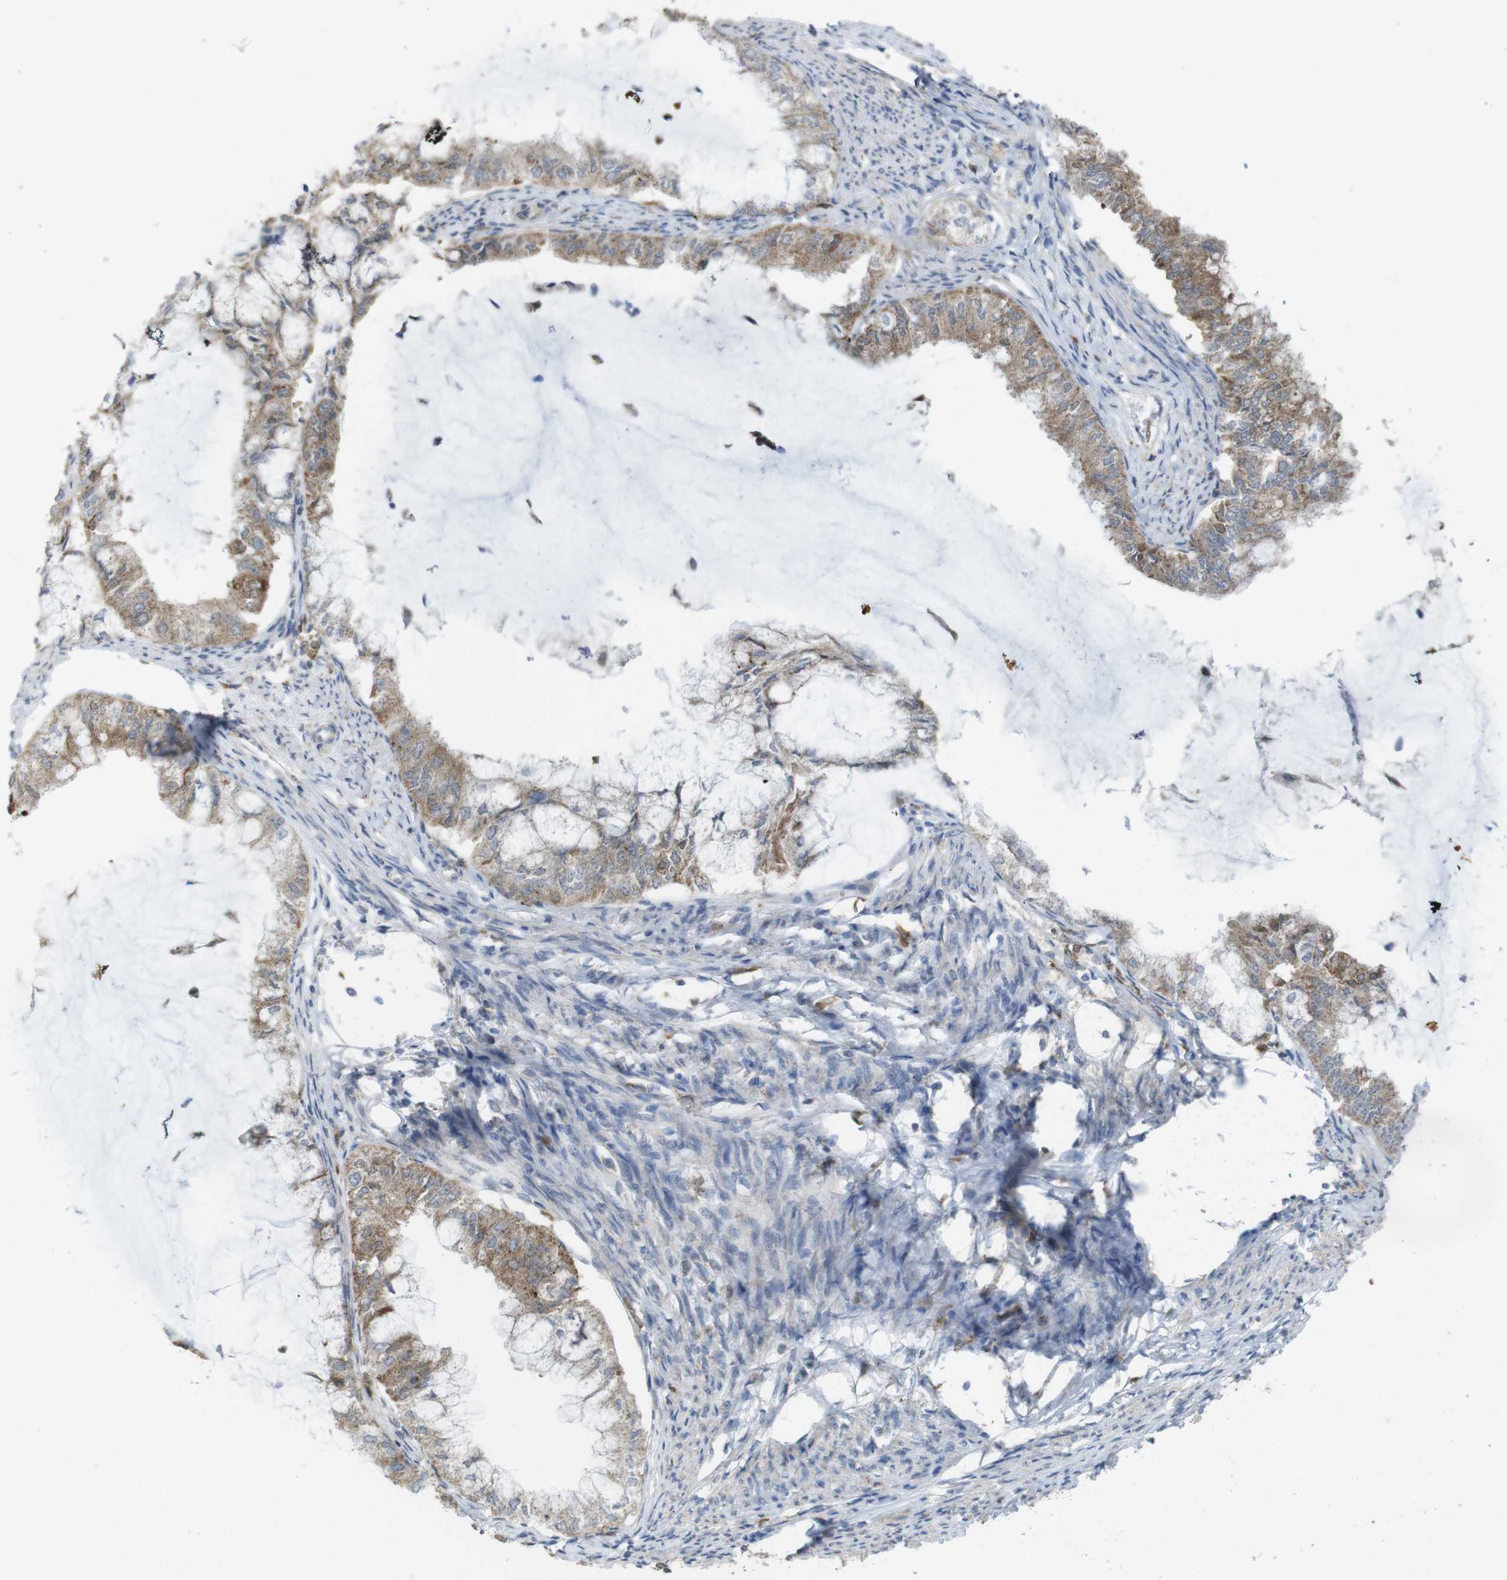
{"staining": {"intensity": "moderate", "quantity": ">75%", "location": "cytoplasmic/membranous"}, "tissue": "endometrial cancer", "cell_type": "Tumor cells", "image_type": "cancer", "snomed": [{"axis": "morphology", "description": "Adenocarcinoma, NOS"}, {"axis": "topography", "description": "Endometrium"}], "caption": "A high-resolution photomicrograph shows IHC staining of adenocarcinoma (endometrial), which exhibits moderate cytoplasmic/membranous expression in about >75% of tumor cells.", "gene": "PRKCD", "patient": {"sex": "female", "age": 86}}